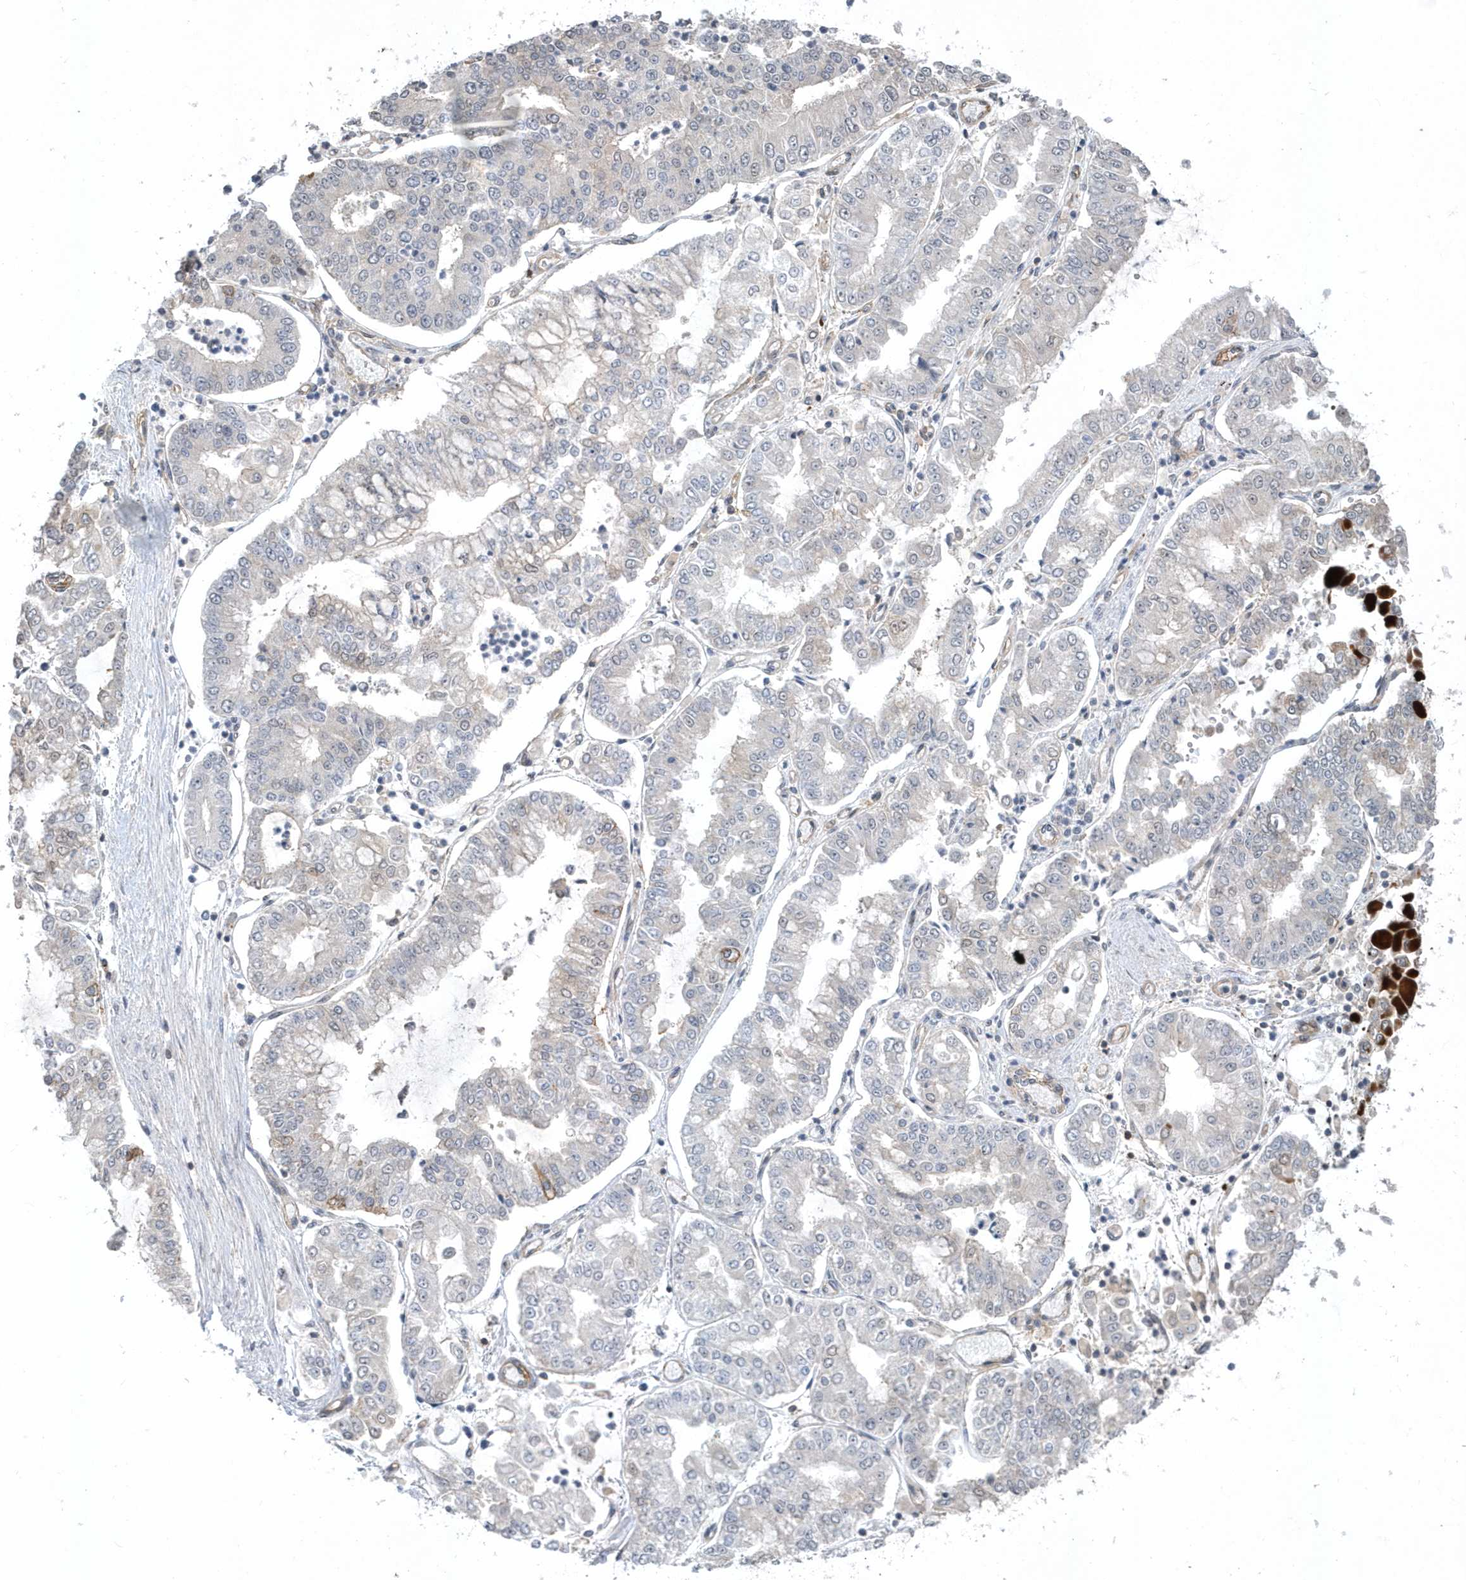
{"staining": {"intensity": "negative", "quantity": "none", "location": "none"}, "tissue": "stomach cancer", "cell_type": "Tumor cells", "image_type": "cancer", "snomed": [{"axis": "morphology", "description": "Adenocarcinoma, NOS"}, {"axis": "topography", "description": "Stomach"}], "caption": "Immunohistochemistry (IHC) image of human adenocarcinoma (stomach) stained for a protein (brown), which displays no expression in tumor cells.", "gene": "CRIP3", "patient": {"sex": "male", "age": 76}}